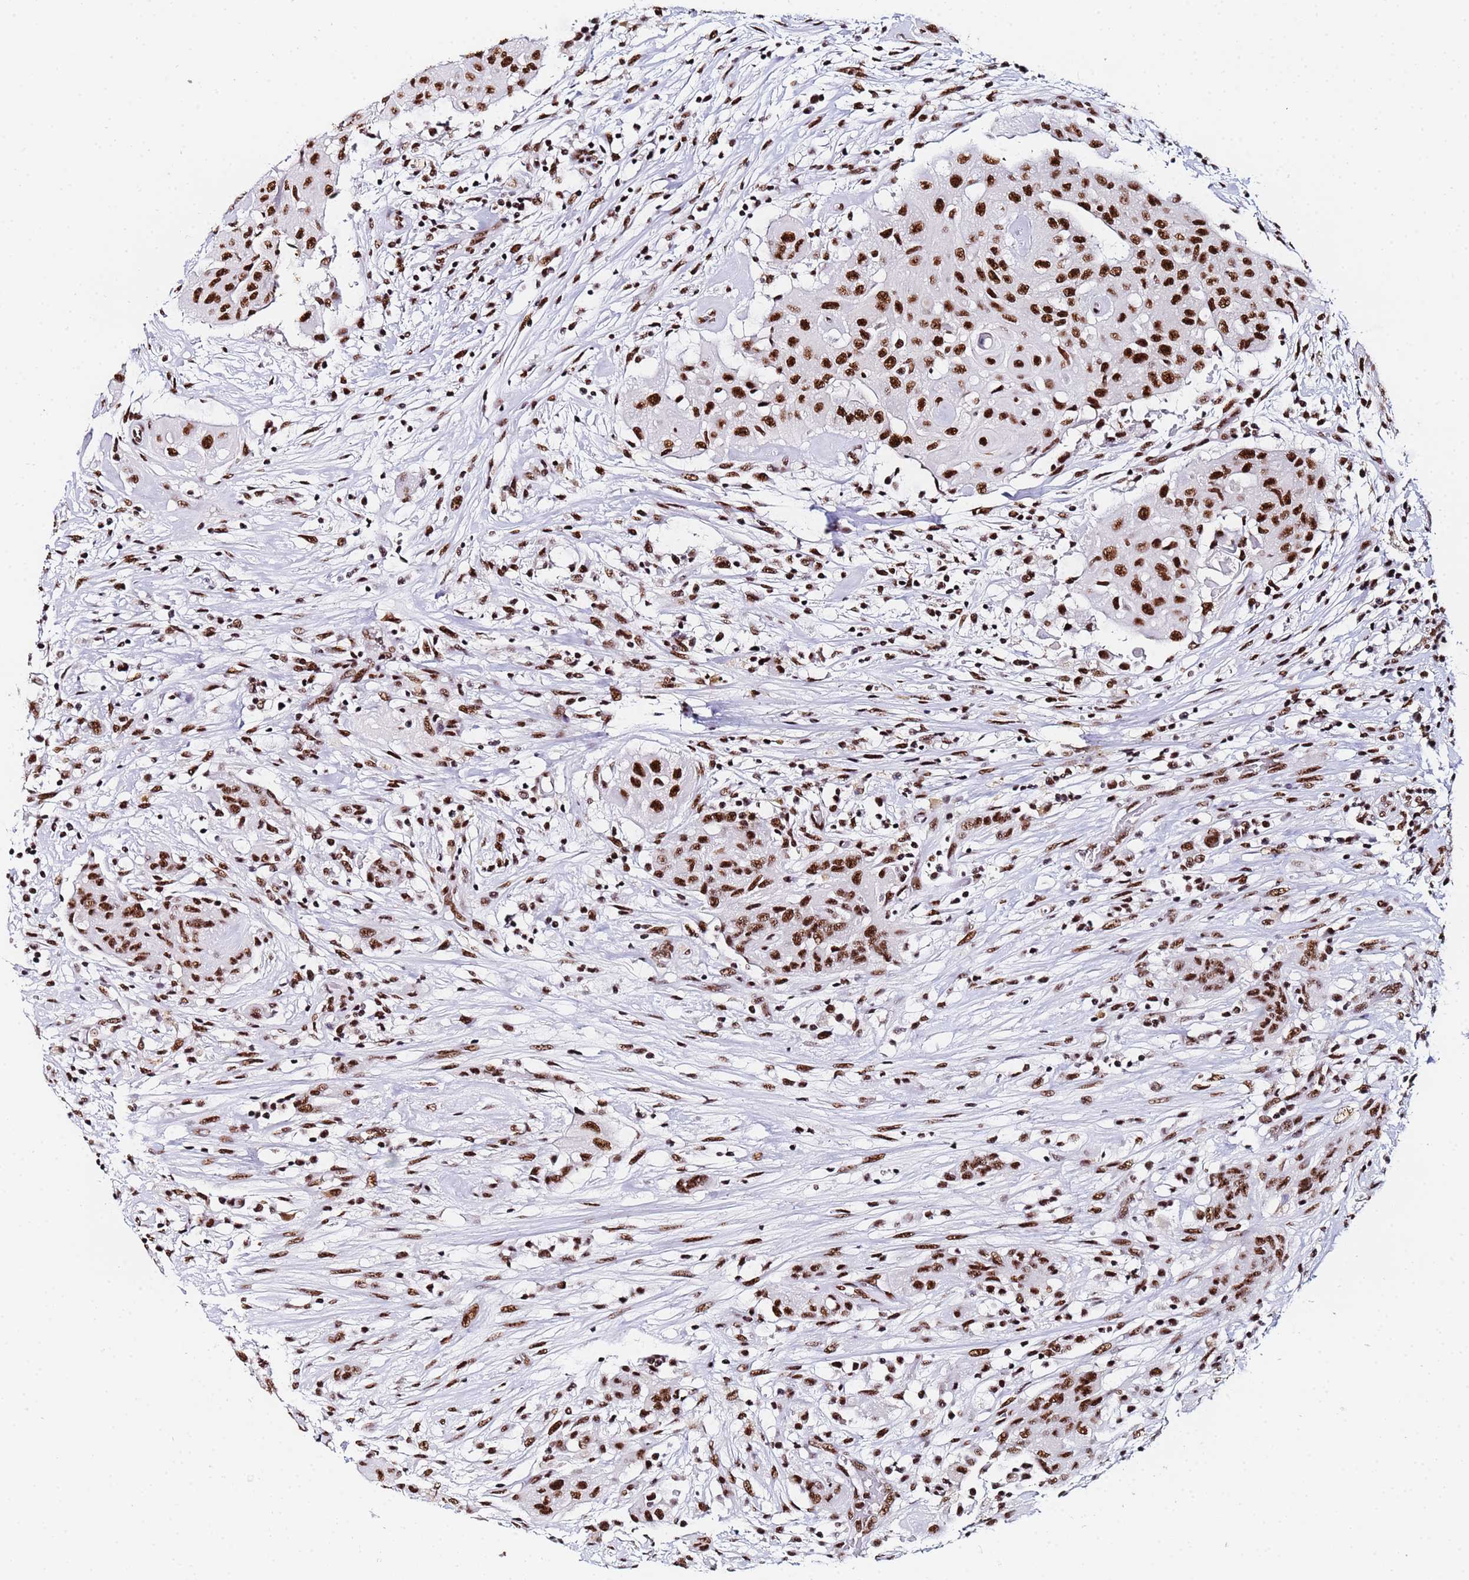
{"staining": {"intensity": "strong", "quantity": ">75%", "location": "nuclear"}, "tissue": "thyroid cancer", "cell_type": "Tumor cells", "image_type": "cancer", "snomed": [{"axis": "morphology", "description": "Papillary adenocarcinoma, NOS"}, {"axis": "topography", "description": "Thyroid gland"}], "caption": "Immunohistochemistry (IHC) histopathology image of neoplastic tissue: human papillary adenocarcinoma (thyroid) stained using immunohistochemistry reveals high levels of strong protein expression localized specifically in the nuclear of tumor cells, appearing as a nuclear brown color.", "gene": "SNRPA1", "patient": {"sex": "female", "age": 59}}